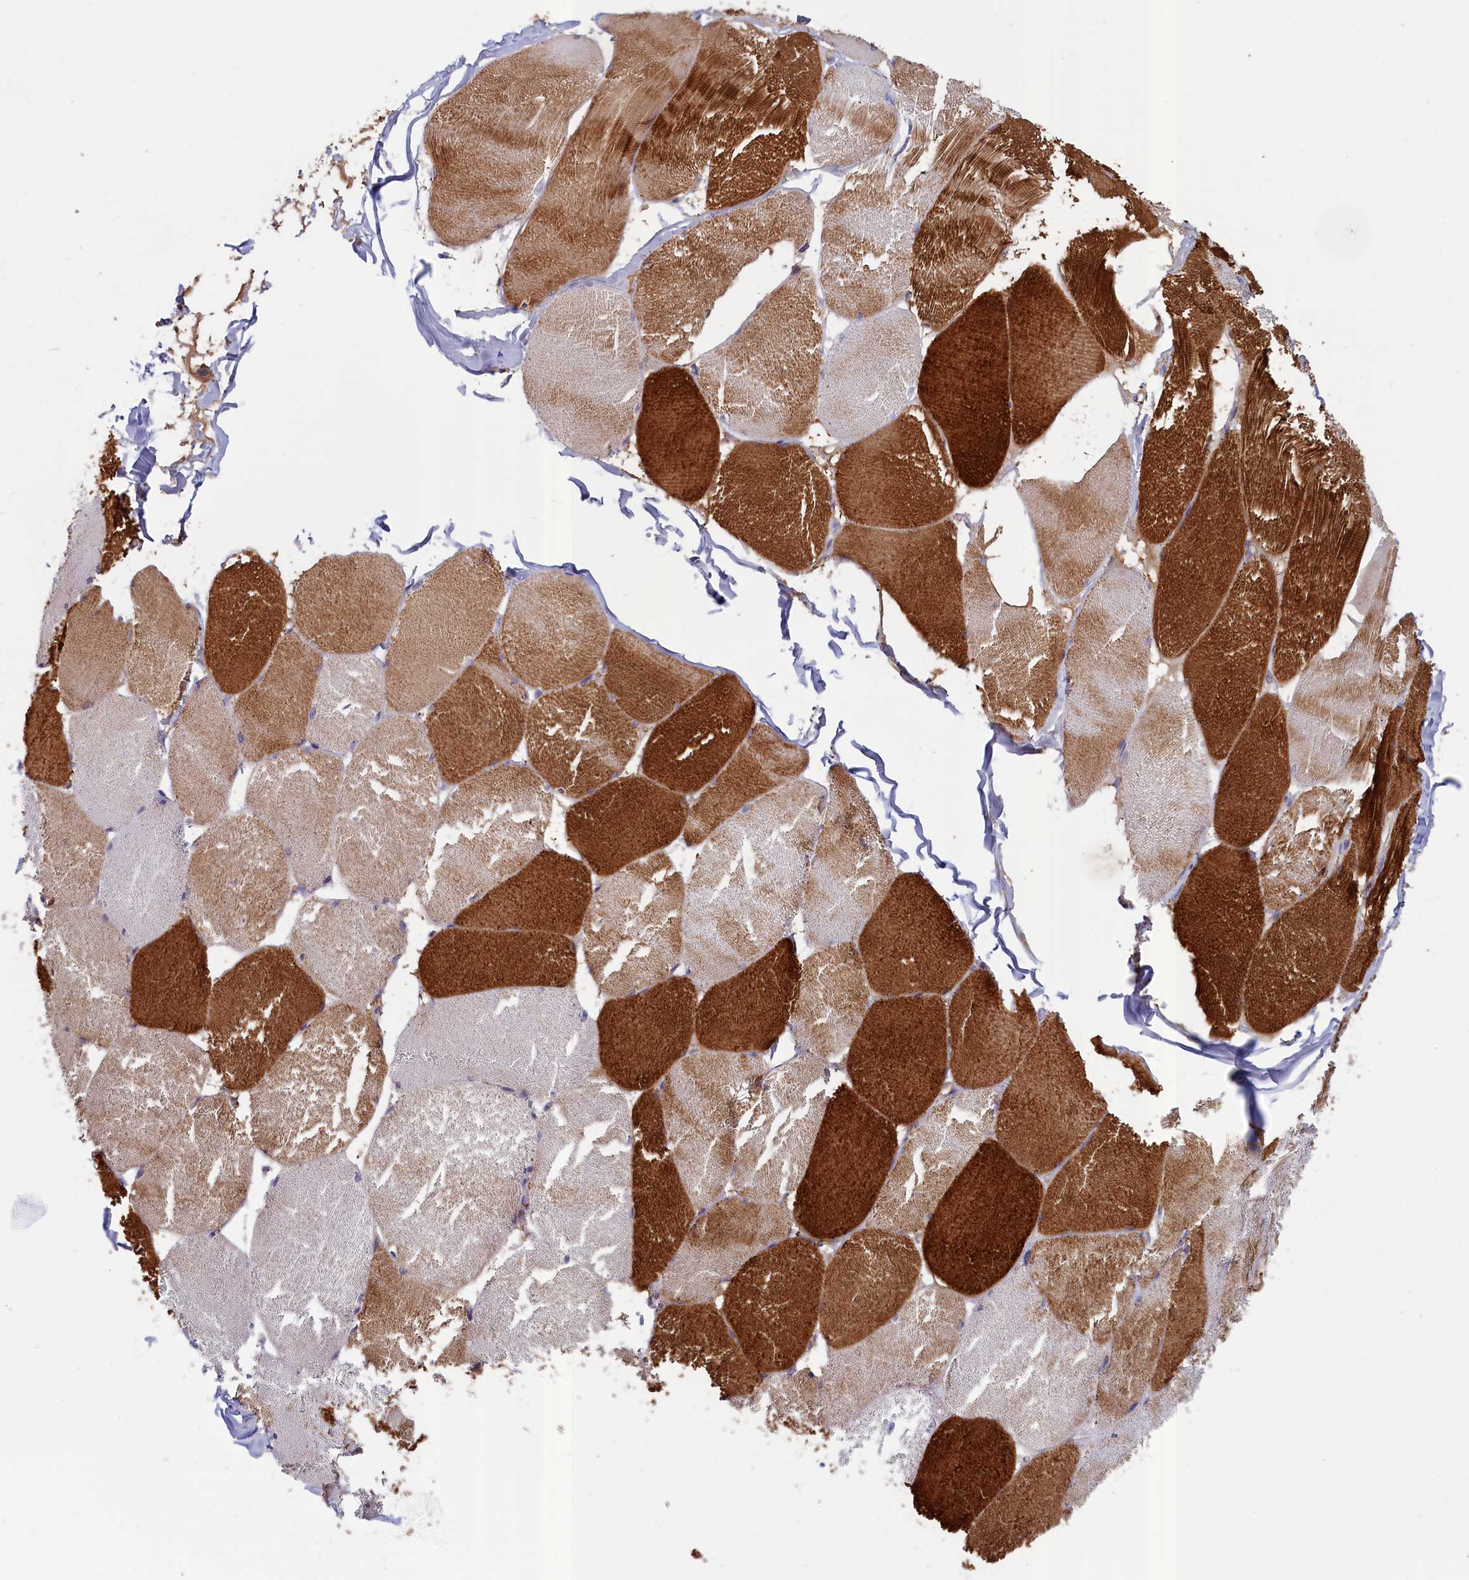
{"staining": {"intensity": "strong", "quantity": "25%-75%", "location": "cytoplasmic/membranous"}, "tissue": "skeletal muscle", "cell_type": "Myocytes", "image_type": "normal", "snomed": [{"axis": "morphology", "description": "Normal tissue, NOS"}, {"axis": "topography", "description": "Skin"}, {"axis": "topography", "description": "Skeletal muscle"}], "caption": "Immunohistochemistry (IHC) of unremarkable human skeletal muscle displays high levels of strong cytoplasmic/membranous staining in approximately 25%-75% of myocytes.", "gene": "ANKRD2", "patient": {"sex": "male", "age": 83}}